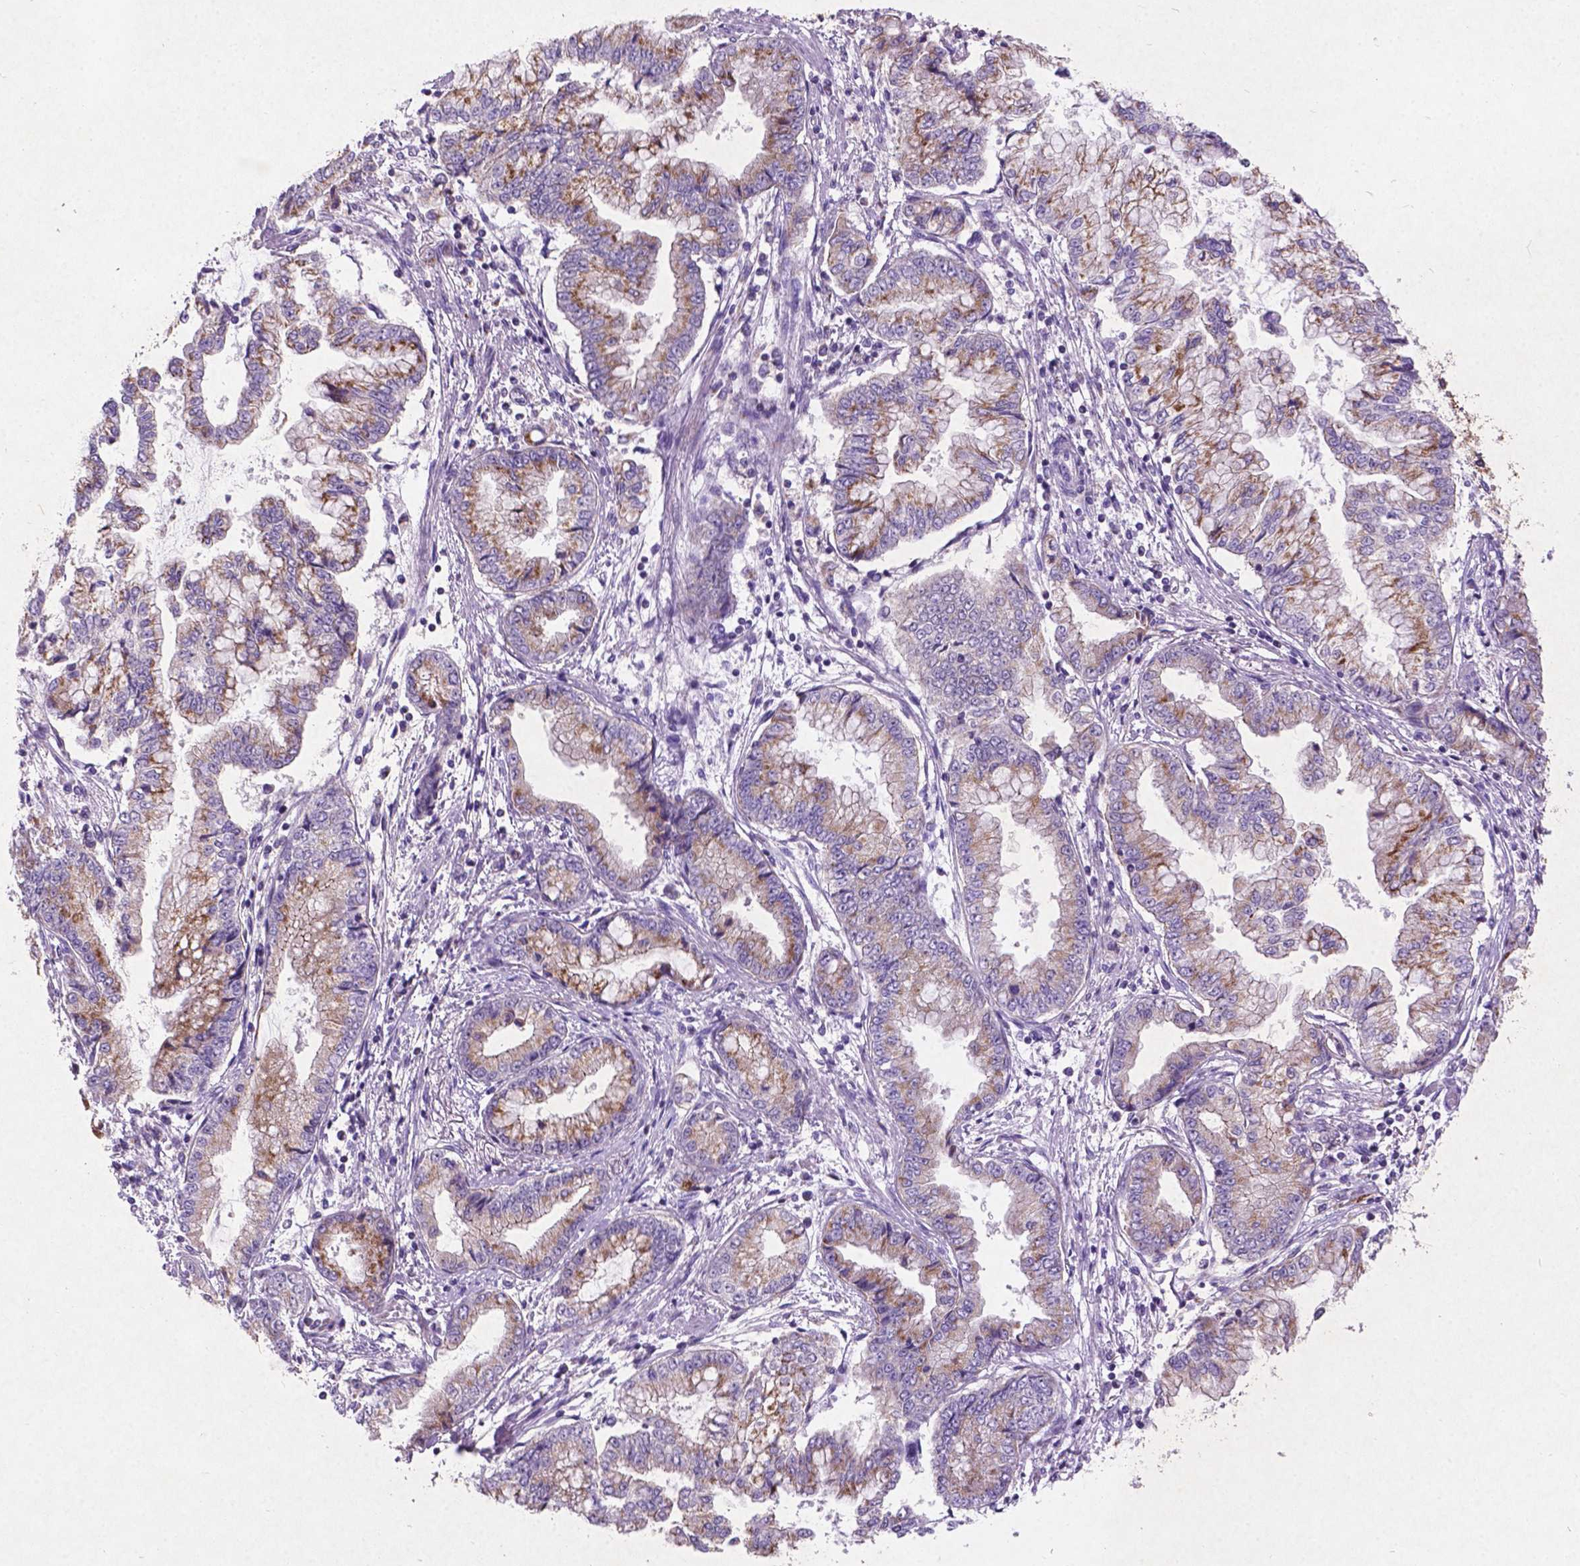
{"staining": {"intensity": "weak", "quantity": ">75%", "location": "cytoplasmic/membranous"}, "tissue": "stomach cancer", "cell_type": "Tumor cells", "image_type": "cancer", "snomed": [{"axis": "morphology", "description": "Adenocarcinoma, NOS"}, {"axis": "topography", "description": "Stomach, upper"}], "caption": "The micrograph shows a brown stain indicating the presence of a protein in the cytoplasmic/membranous of tumor cells in stomach cancer (adenocarcinoma).", "gene": "ATG4D", "patient": {"sex": "female", "age": 74}}